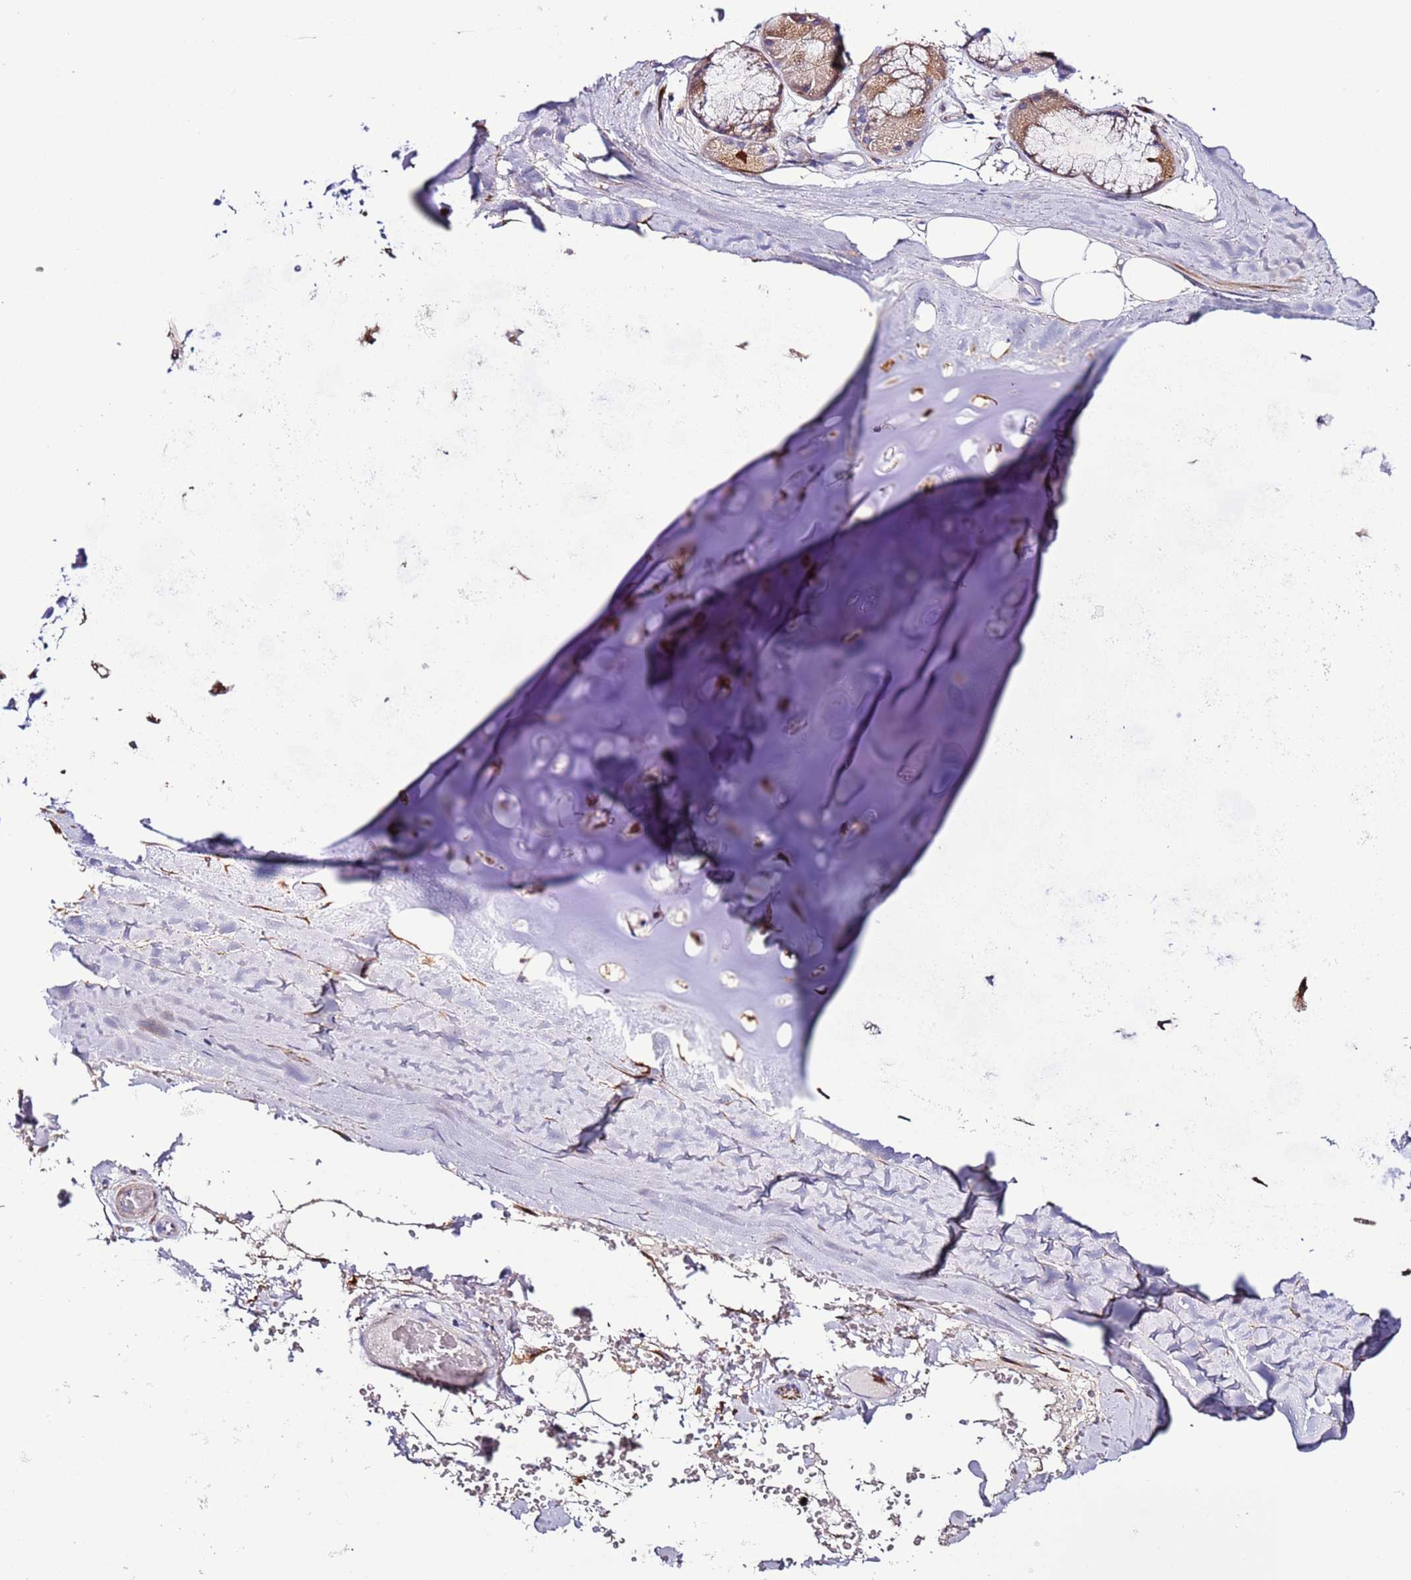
{"staining": {"intensity": "negative", "quantity": "none", "location": "none"}, "tissue": "adipose tissue", "cell_type": "Adipocytes", "image_type": "normal", "snomed": [{"axis": "morphology", "description": "Normal tissue, NOS"}, {"axis": "morphology", "description": "Squamous cell carcinoma, NOS"}, {"axis": "topography", "description": "Lymph node"}, {"axis": "topography", "description": "Bronchus"}, {"axis": "topography", "description": "Lung"}], "caption": "Protein analysis of normal adipose tissue demonstrates no significant positivity in adipocytes. (Brightfield microscopy of DAB immunohistochemistry (IHC) at high magnification).", "gene": "FAM174C", "patient": {"sex": "male", "age": 66}}